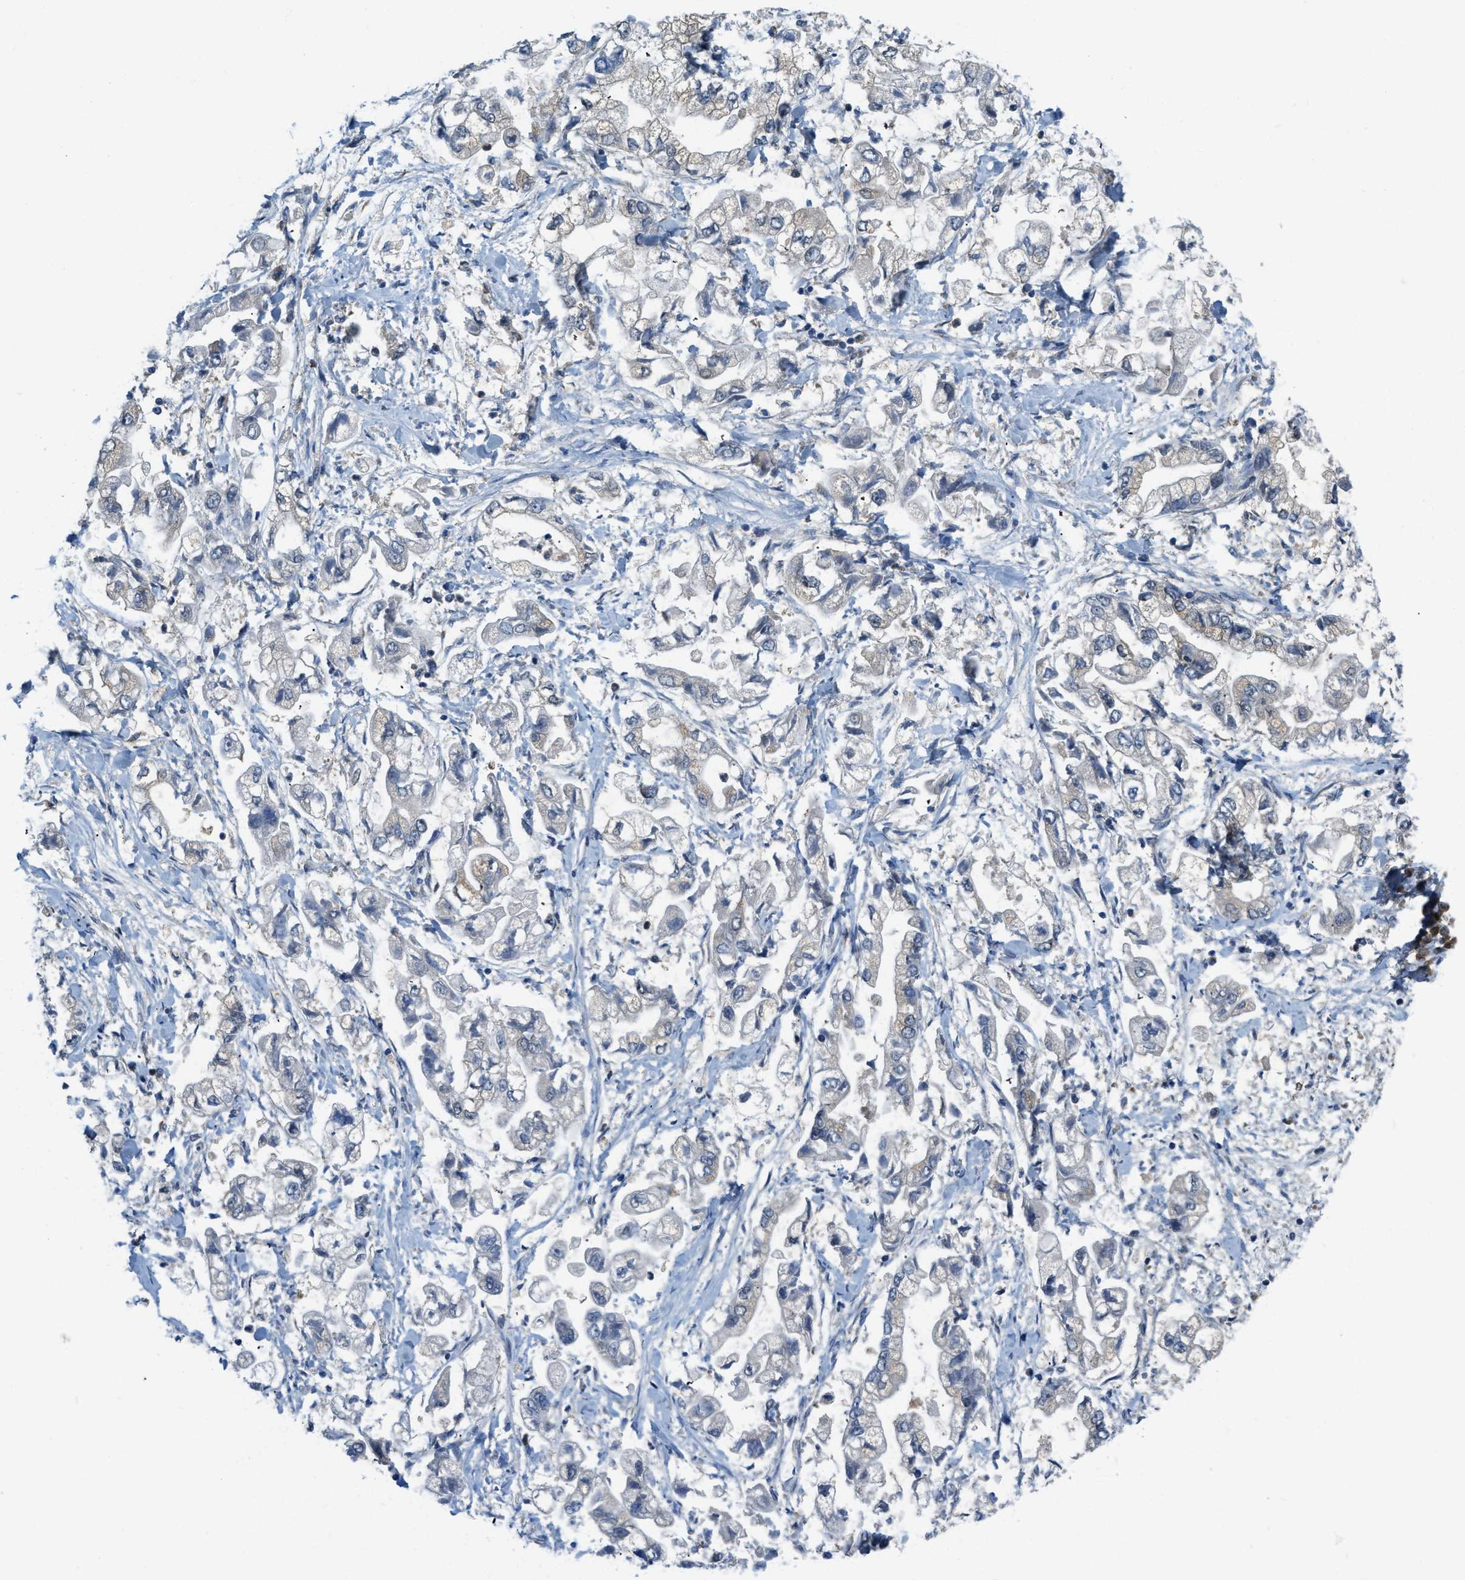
{"staining": {"intensity": "negative", "quantity": "none", "location": "none"}, "tissue": "stomach cancer", "cell_type": "Tumor cells", "image_type": "cancer", "snomed": [{"axis": "morphology", "description": "Normal tissue, NOS"}, {"axis": "morphology", "description": "Adenocarcinoma, NOS"}, {"axis": "topography", "description": "Stomach"}], "caption": "Tumor cells are negative for protein expression in human stomach adenocarcinoma. (Stains: DAB immunohistochemistry with hematoxylin counter stain, Microscopy: brightfield microscopy at high magnification).", "gene": "STARD3NL", "patient": {"sex": "male", "age": 62}}